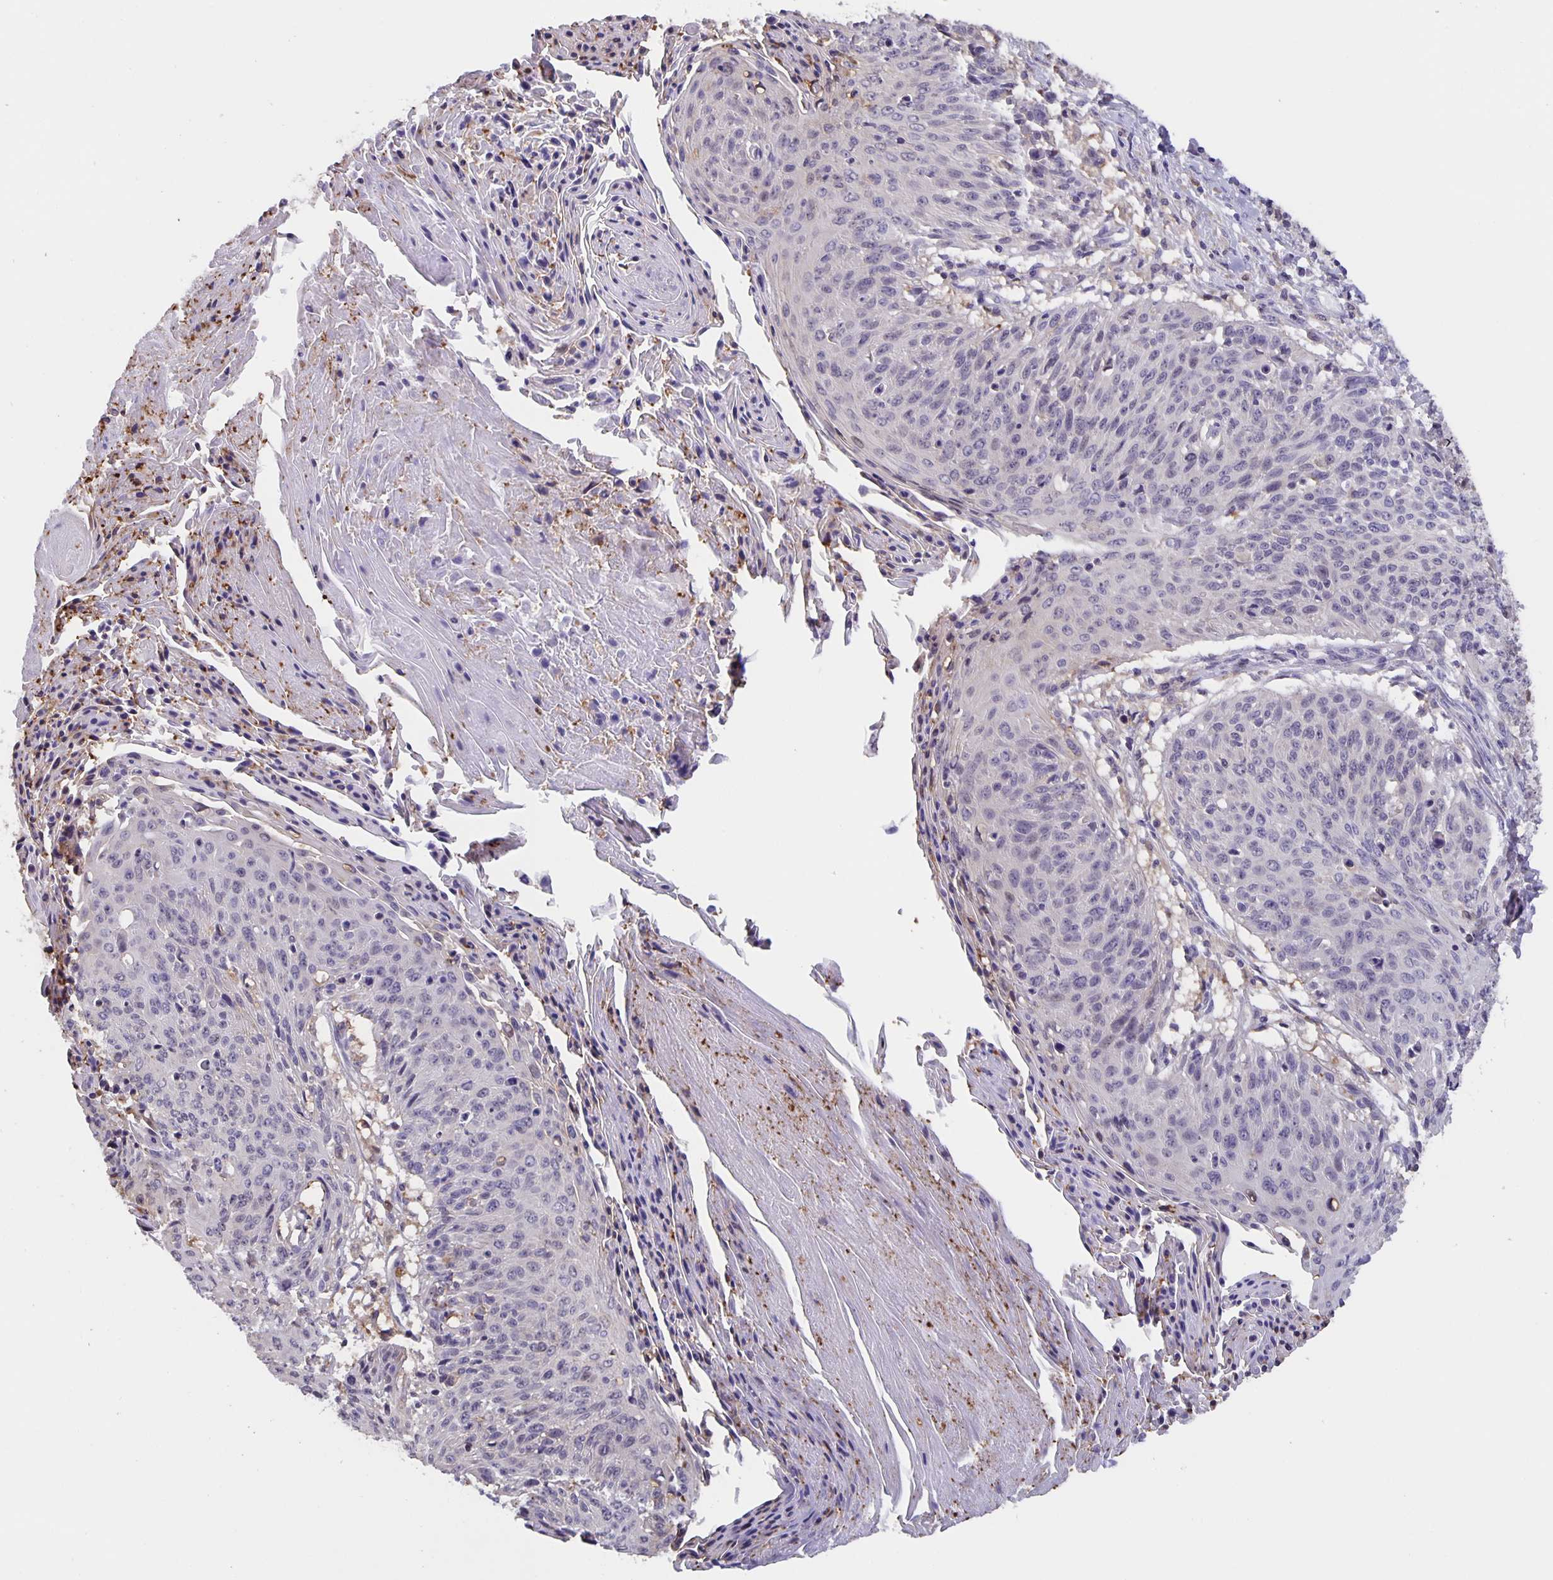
{"staining": {"intensity": "weak", "quantity": "<25%", "location": "cytoplasmic/membranous,nuclear"}, "tissue": "cervical cancer", "cell_type": "Tumor cells", "image_type": "cancer", "snomed": [{"axis": "morphology", "description": "Squamous cell carcinoma, NOS"}, {"axis": "topography", "description": "Cervix"}], "caption": "Tumor cells are negative for brown protein staining in squamous cell carcinoma (cervical).", "gene": "MARCHF6", "patient": {"sex": "female", "age": 45}}